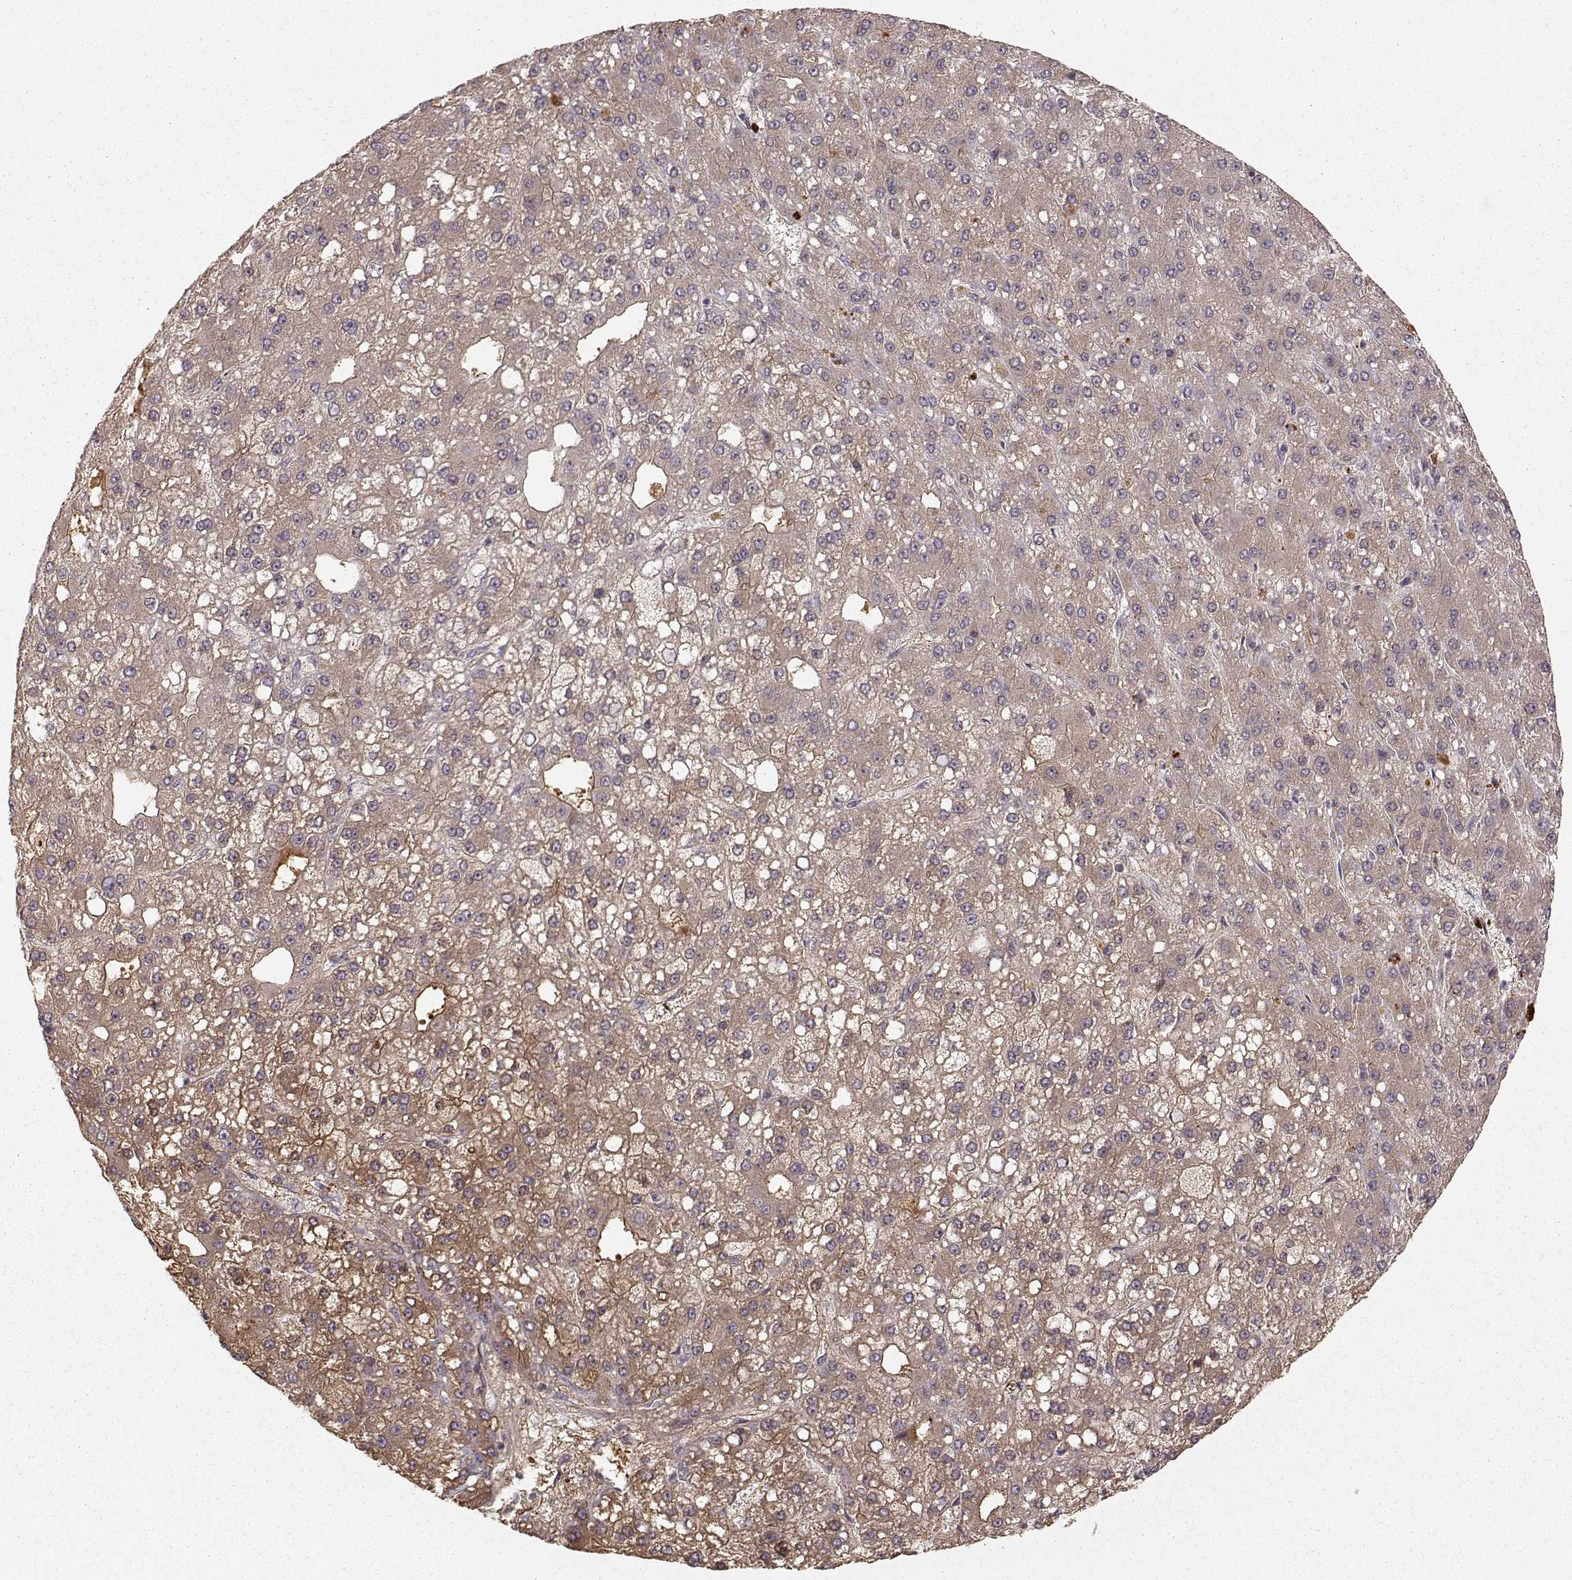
{"staining": {"intensity": "moderate", "quantity": "25%-75%", "location": "cytoplasmic/membranous"}, "tissue": "liver cancer", "cell_type": "Tumor cells", "image_type": "cancer", "snomed": [{"axis": "morphology", "description": "Carcinoma, Hepatocellular, NOS"}, {"axis": "topography", "description": "Liver"}], "caption": "Hepatocellular carcinoma (liver) stained with a protein marker shows moderate staining in tumor cells.", "gene": "WNT6", "patient": {"sex": "male", "age": 67}}